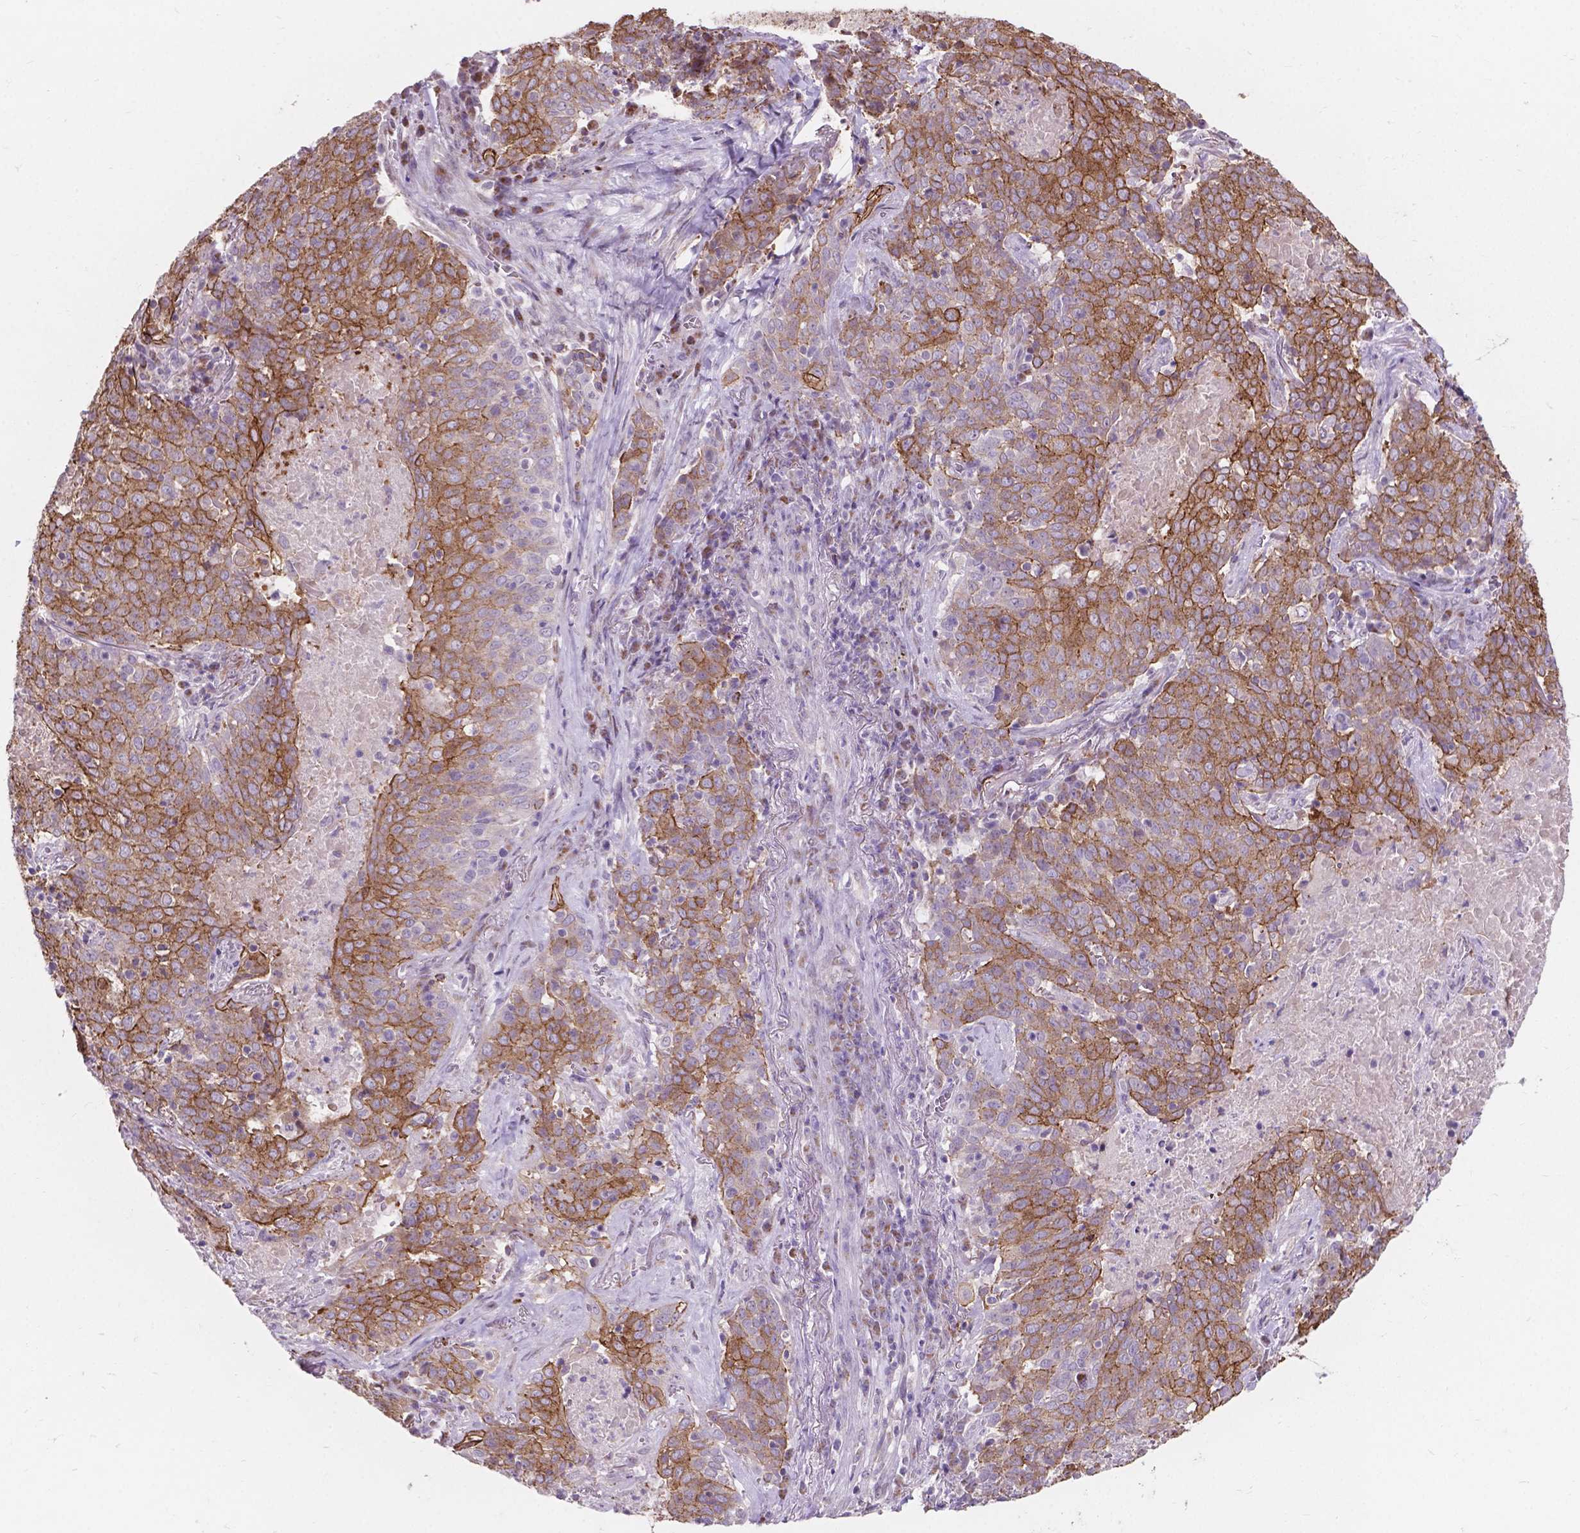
{"staining": {"intensity": "weak", "quantity": ">75%", "location": "cytoplasmic/membranous"}, "tissue": "lung cancer", "cell_type": "Tumor cells", "image_type": "cancer", "snomed": [{"axis": "morphology", "description": "Squamous cell carcinoma, NOS"}, {"axis": "topography", "description": "Lung"}], "caption": "Immunohistochemistry photomicrograph of neoplastic tissue: human lung squamous cell carcinoma stained using IHC exhibits low levels of weak protein expression localized specifically in the cytoplasmic/membranous of tumor cells, appearing as a cytoplasmic/membranous brown color.", "gene": "MYH14", "patient": {"sex": "male", "age": 82}}